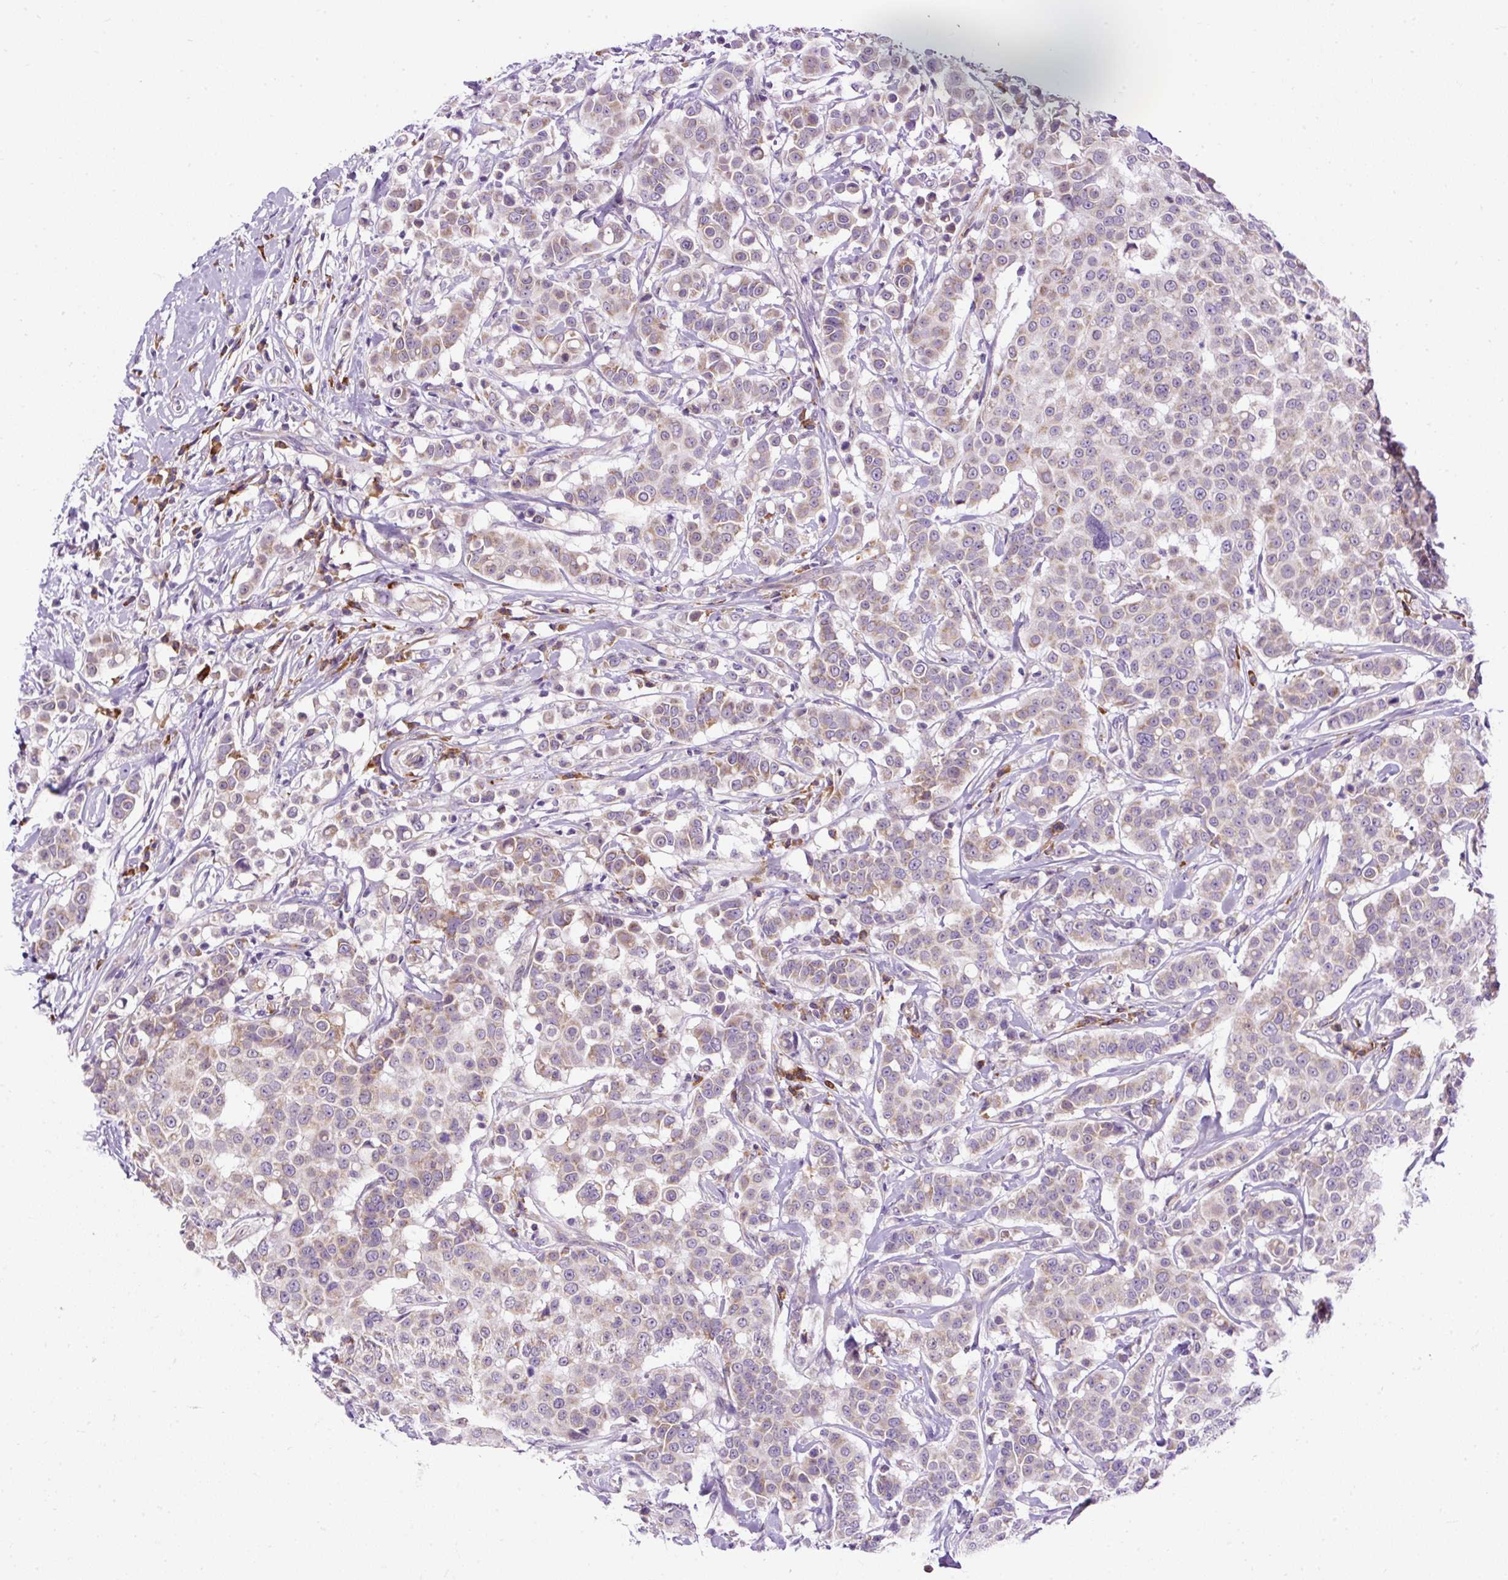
{"staining": {"intensity": "weak", "quantity": "25%-75%", "location": "cytoplasmic/membranous"}, "tissue": "breast cancer", "cell_type": "Tumor cells", "image_type": "cancer", "snomed": [{"axis": "morphology", "description": "Duct carcinoma"}, {"axis": "topography", "description": "Breast"}], "caption": "Intraductal carcinoma (breast) stained with a brown dye reveals weak cytoplasmic/membranous positive positivity in about 25%-75% of tumor cells.", "gene": "FMC1", "patient": {"sex": "female", "age": 27}}